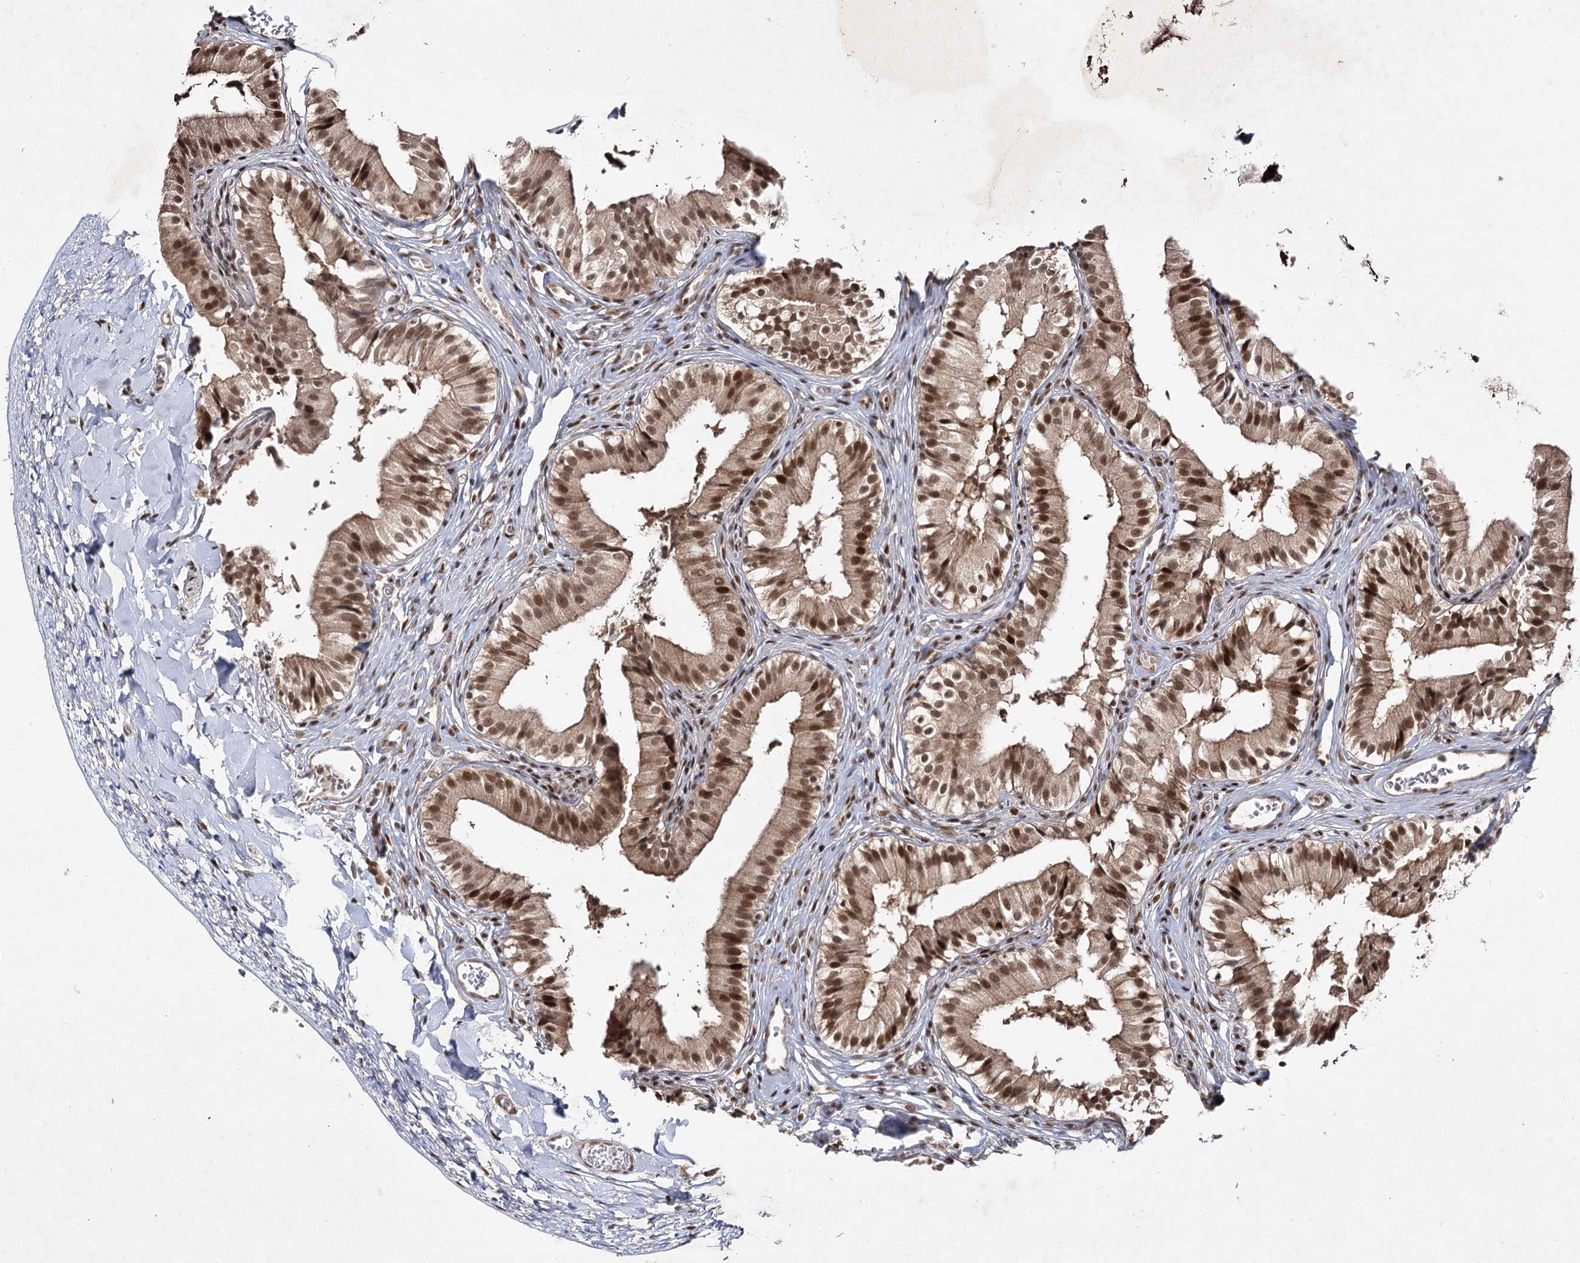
{"staining": {"intensity": "moderate", "quantity": ">75%", "location": "cytoplasmic/membranous,nuclear"}, "tissue": "gallbladder", "cell_type": "Glandular cells", "image_type": "normal", "snomed": [{"axis": "morphology", "description": "Normal tissue, NOS"}, {"axis": "topography", "description": "Gallbladder"}], "caption": "Immunohistochemistry of normal human gallbladder shows medium levels of moderate cytoplasmic/membranous,nuclear staining in approximately >75% of glandular cells.", "gene": "DCUN1D4", "patient": {"sex": "female", "age": 47}}